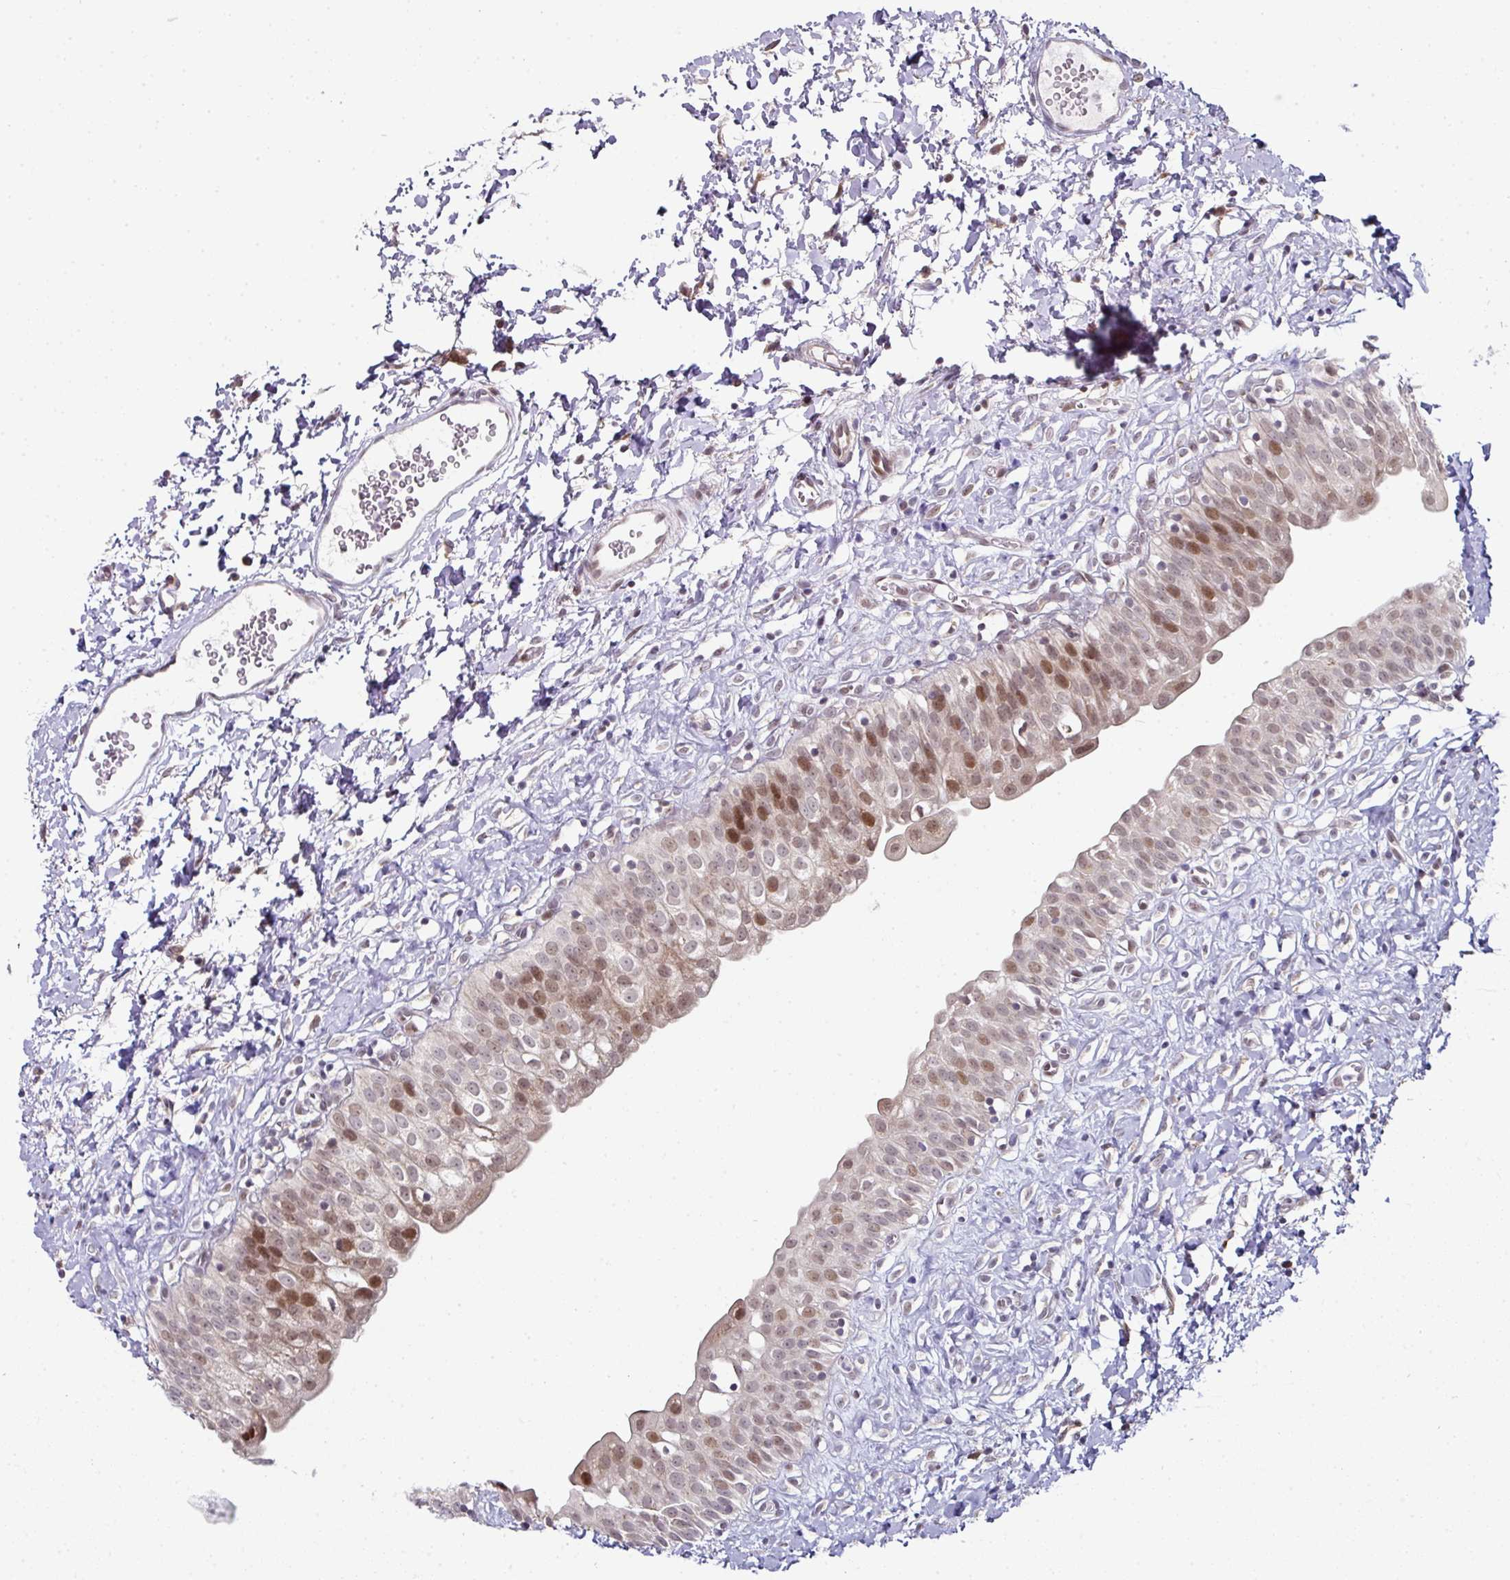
{"staining": {"intensity": "moderate", "quantity": "25%-75%", "location": "nuclear"}, "tissue": "urinary bladder", "cell_type": "Urothelial cells", "image_type": "normal", "snomed": [{"axis": "morphology", "description": "Normal tissue, NOS"}, {"axis": "topography", "description": "Urinary bladder"}], "caption": "Protein staining by immunohistochemistry shows moderate nuclear staining in approximately 25%-75% of urothelial cells in unremarkable urinary bladder. (DAB (3,3'-diaminobenzidine) = brown stain, brightfield microscopy at high magnification).", "gene": "APOLD1", "patient": {"sex": "male", "age": 51}}